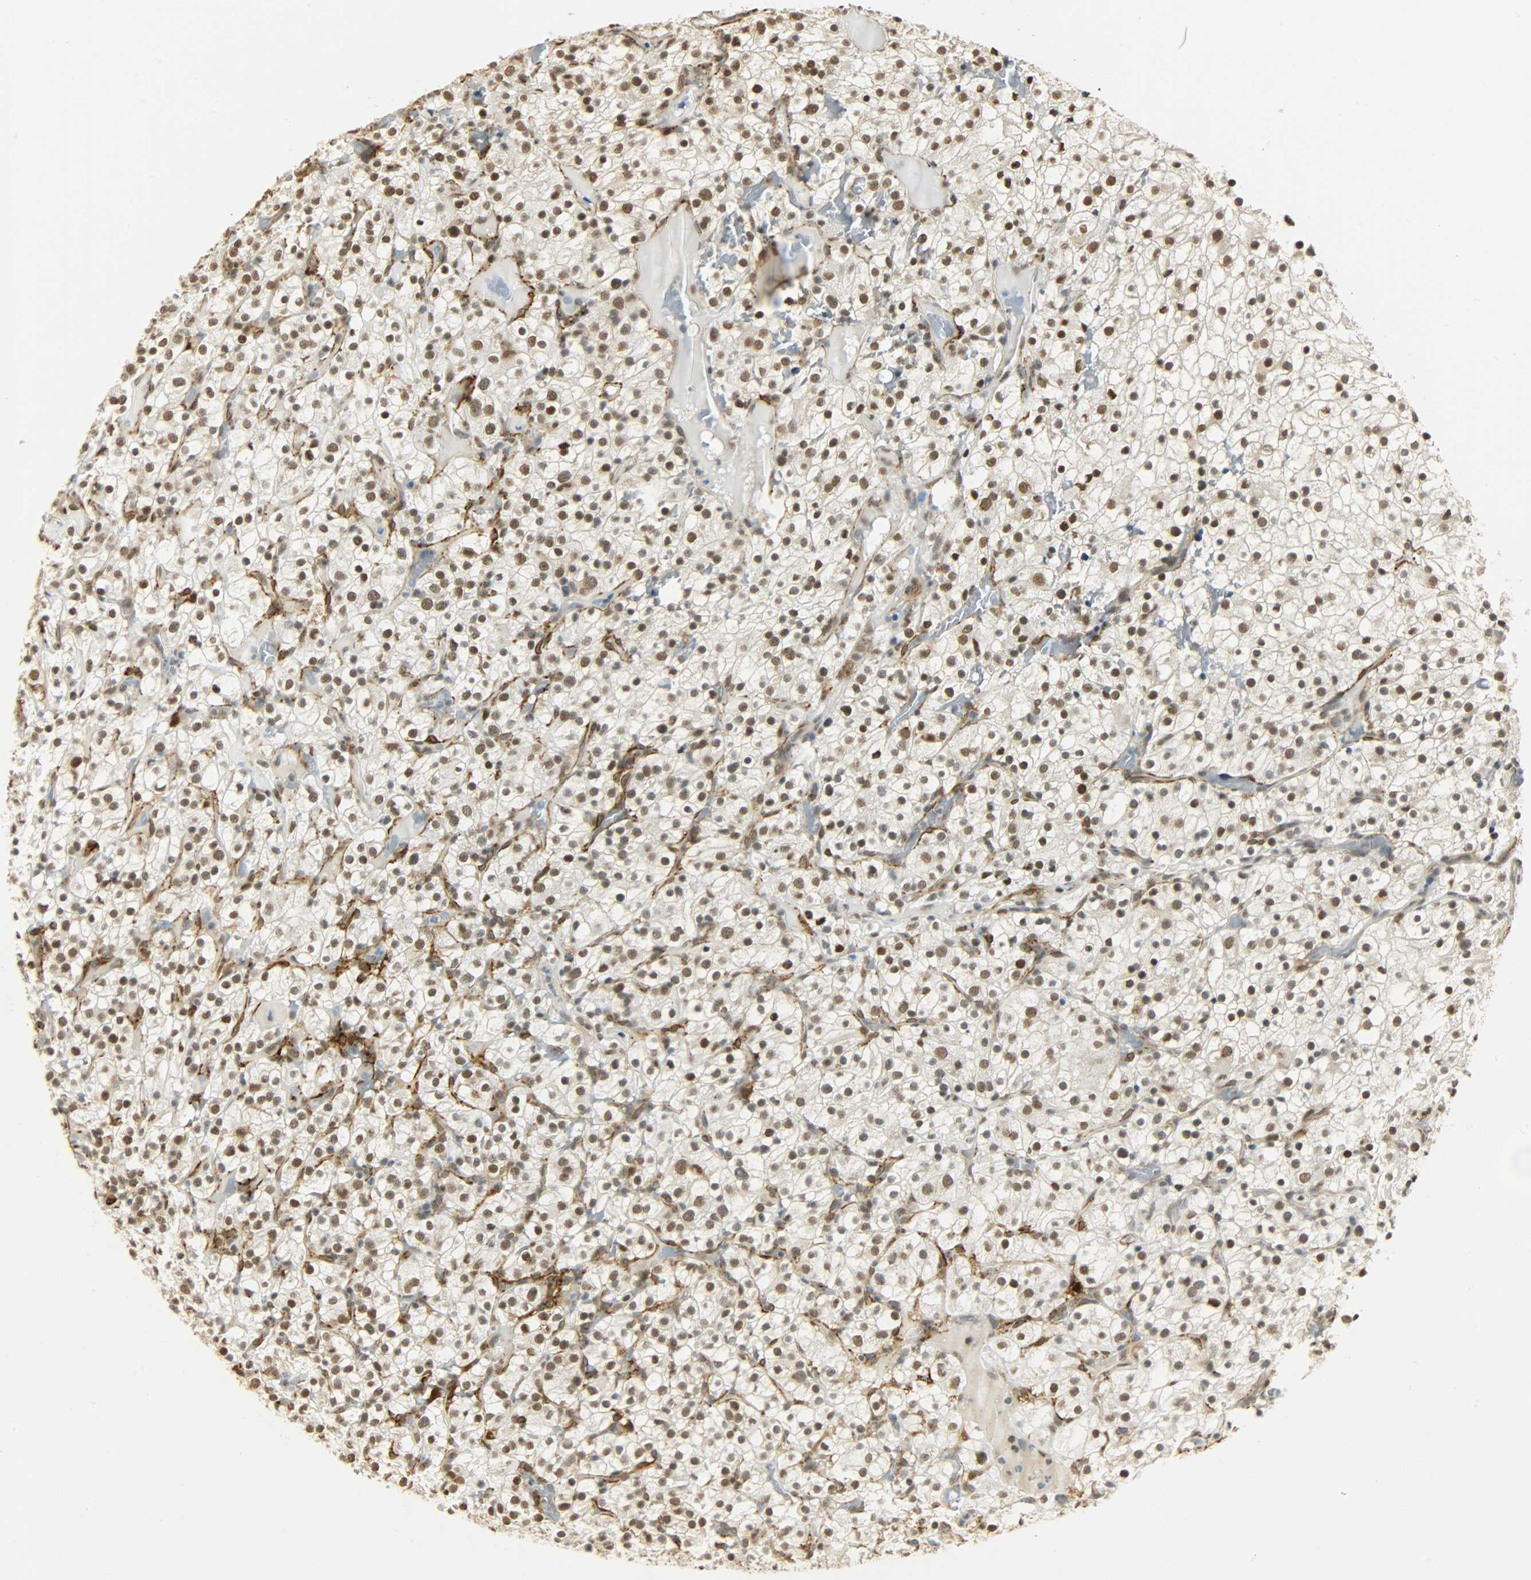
{"staining": {"intensity": "moderate", "quantity": ">75%", "location": "nuclear"}, "tissue": "renal cancer", "cell_type": "Tumor cells", "image_type": "cancer", "snomed": [{"axis": "morphology", "description": "Normal tissue, NOS"}, {"axis": "morphology", "description": "Adenocarcinoma, NOS"}, {"axis": "topography", "description": "Kidney"}], "caption": "Immunohistochemical staining of adenocarcinoma (renal) displays moderate nuclear protein positivity in approximately >75% of tumor cells. The protein of interest is shown in brown color, while the nuclei are stained blue.", "gene": "NGFR", "patient": {"sex": "female", "age": 72}}